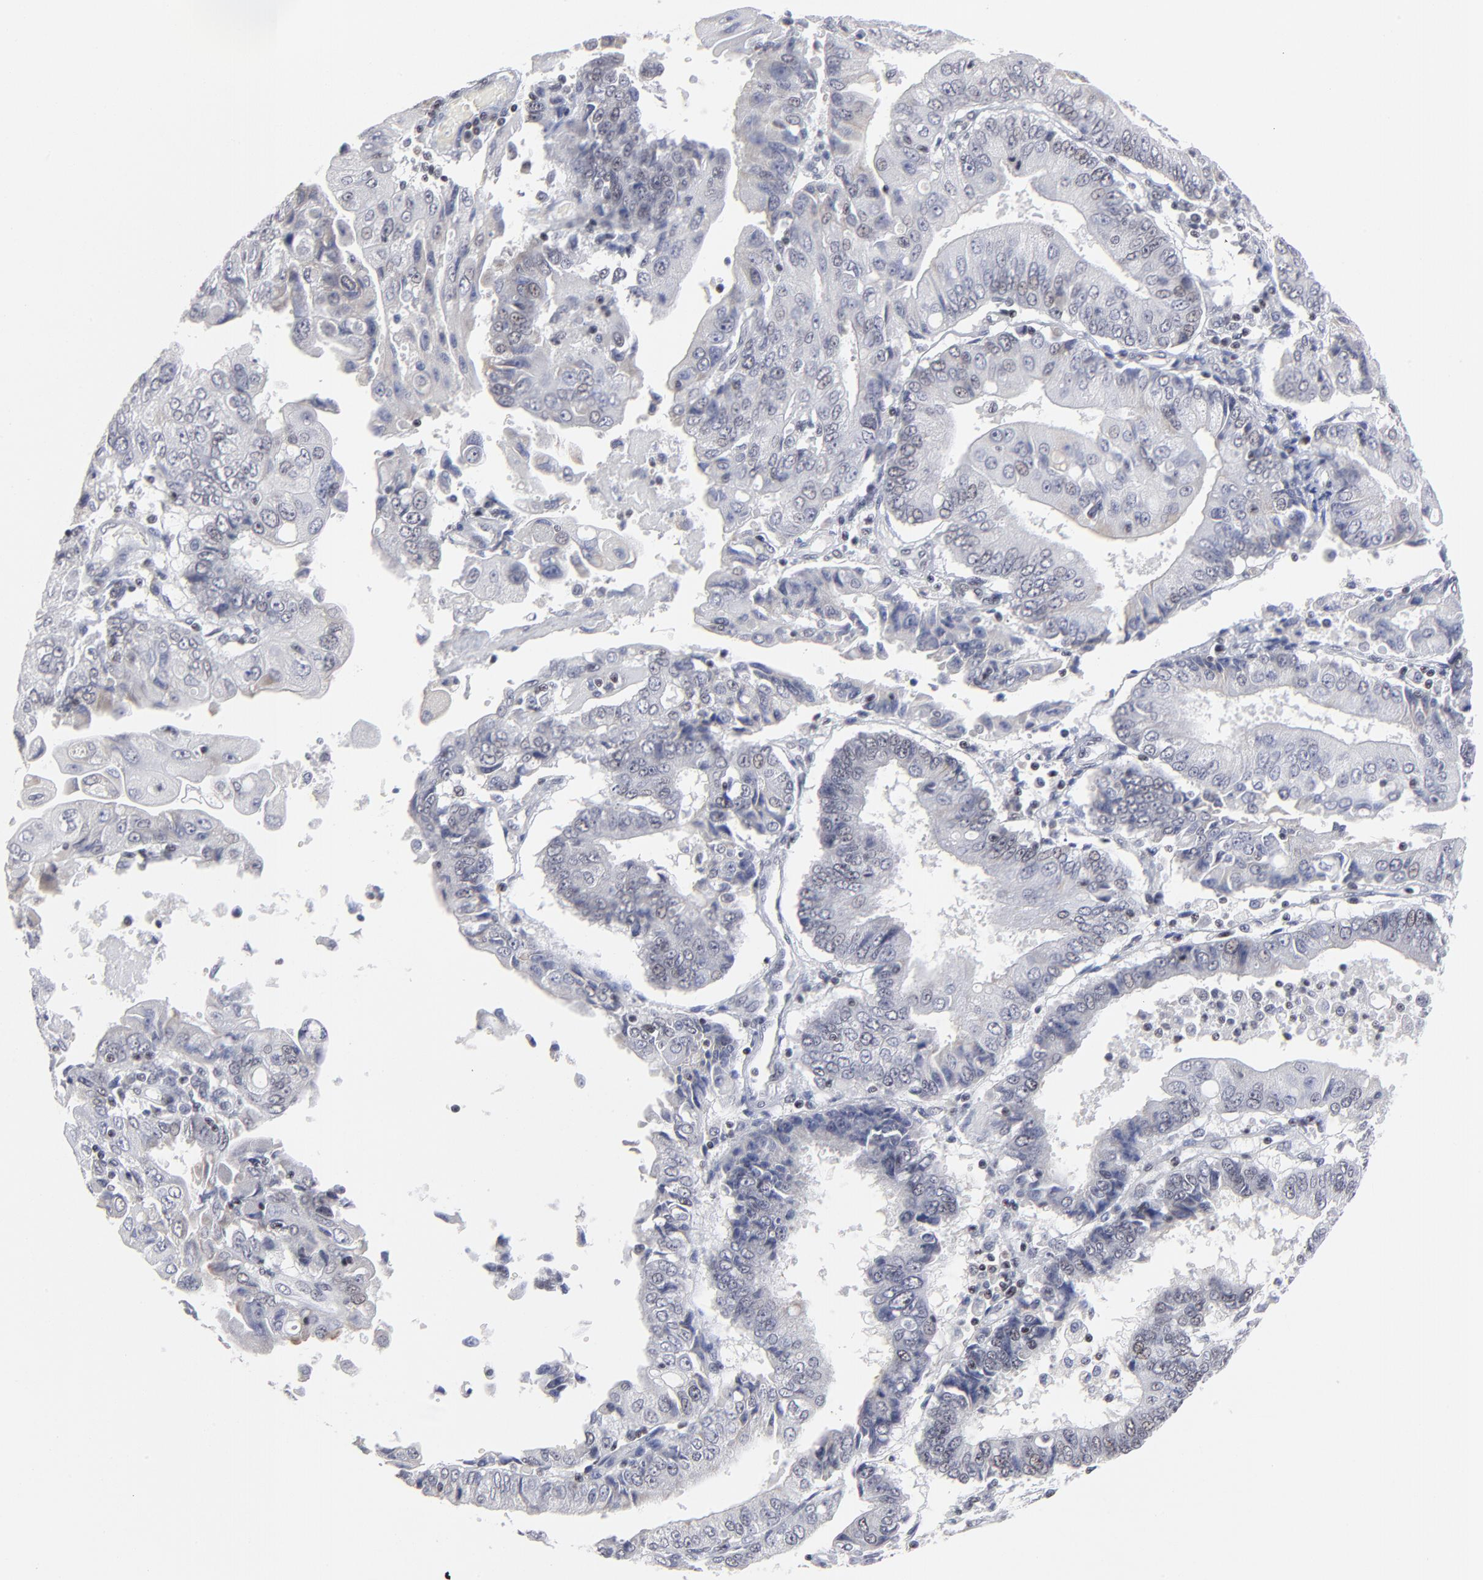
{"staining": {"intensity": "negative", "quantity": "none", "location": "none"}, "tissue": "endometrial cancer", "cell_type": "Tumor cells", "image_type": "cancer", "snomed": [{"axis": "morphology", "description": "Adenocarcinoma, NOS"}, {"axis": "topography", "description": "Endometrium"}], "caption": "The micrograph displays no significant staining in tumor cells of endometrial cancer.", "gene": "SP2", "patient": {"sex": "female", "age": 75}}